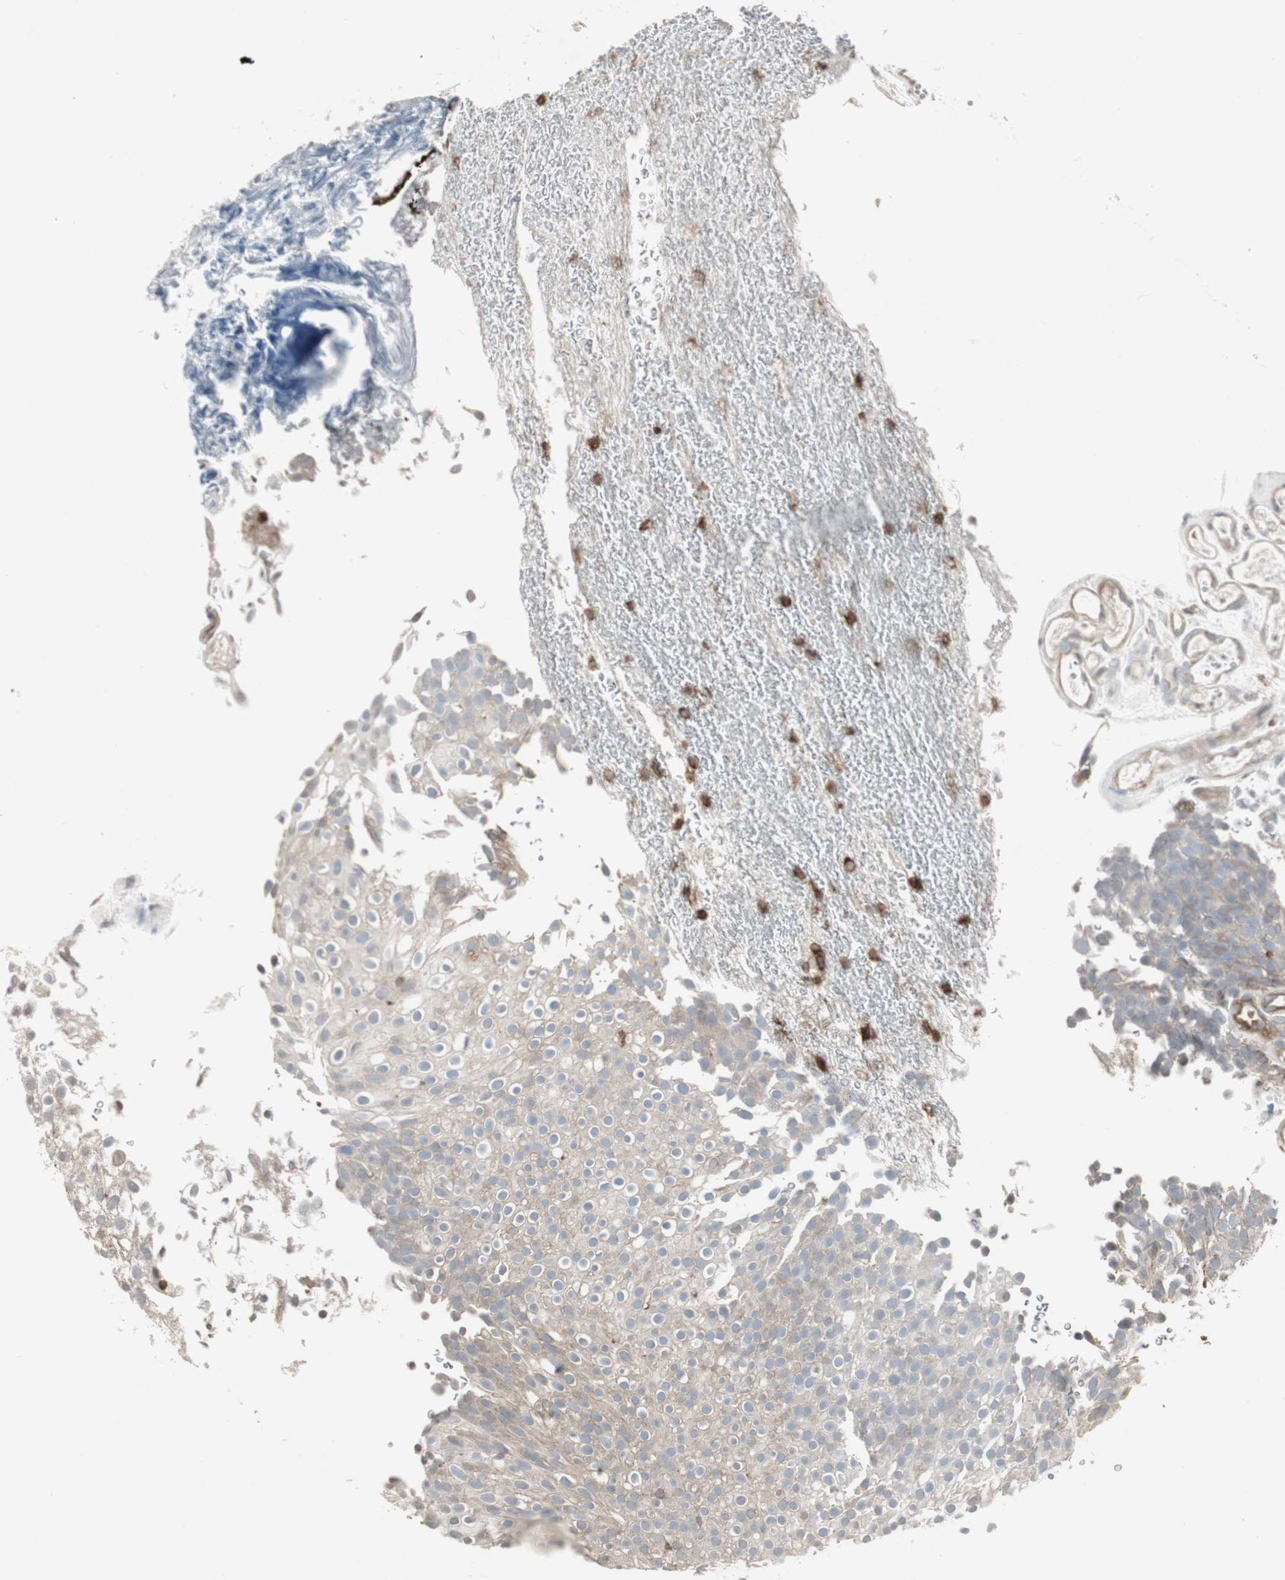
{"staining": {"intensity": "weak", "quantity": ">75%", "location": "cytoplasmic/membranous"}, "tissue": "urothelial cancer", "cell_type": "Tumor cells", "image_type": "cancer", "snomed": [{"axis": "morphology", "description": "Urothelial carcinoma, Low grade"}, {"axis": "topography", "description": "Urinary bladder"}], "caption": "Tumor cells display weak cytoplasmic/membranous staining in approximately >75% of cells in urothelial cancer.", "gene": "ARHGEF1", "patient": {"sex": "male", "age": 78}}